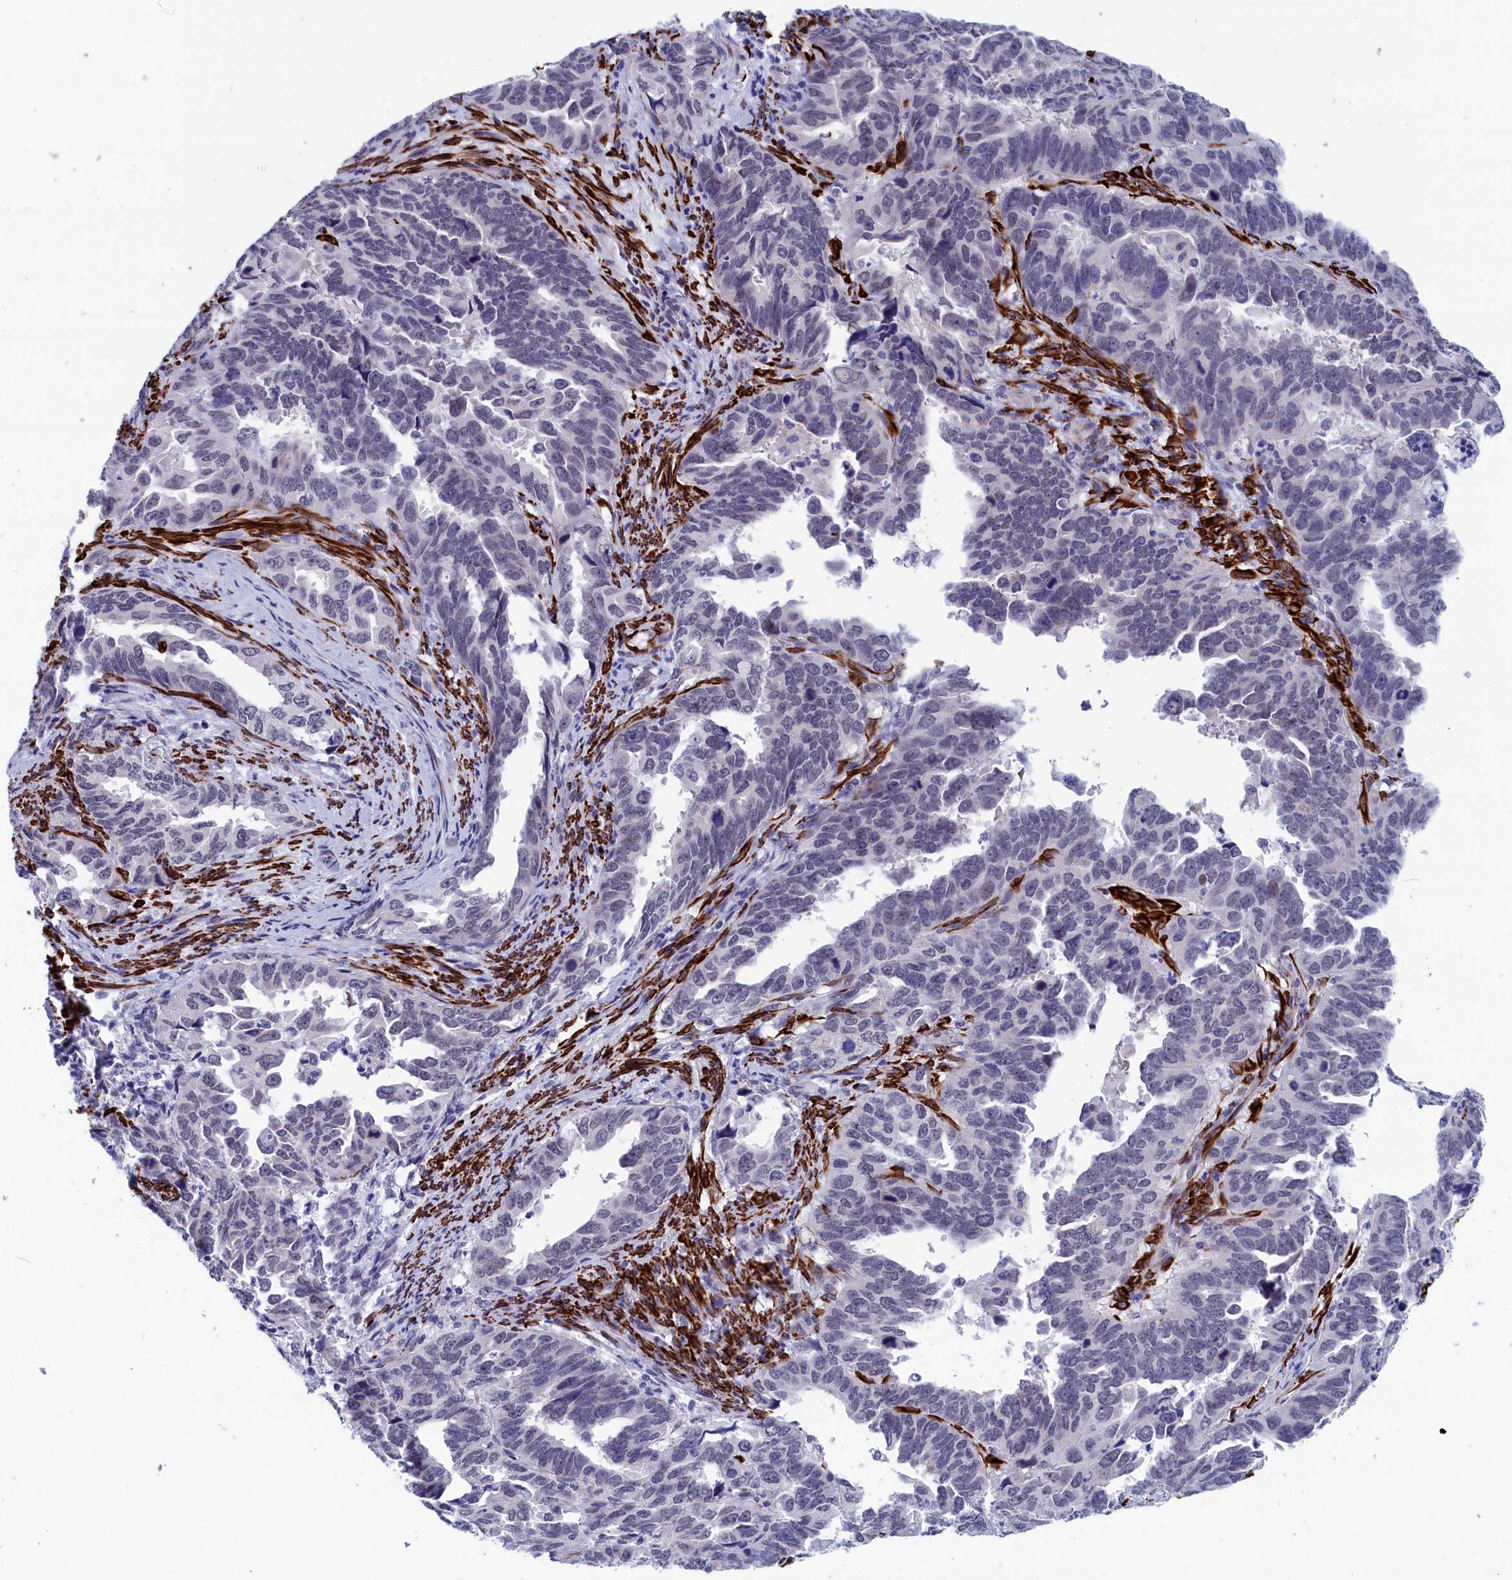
{"staining": {"intensity": "negative", "quantity": "none", "location": "none"}, "tissue": "endometrial cancer", "cell_type": "Tumor cells", "image_type": "cancer", "snomed": [{"axis": "morphology", "description": "Adenocarcinoma, NOS"}, {"axis": "topography", "description": "Endometrium"}], "caption": "Tumor cells are negative for brown protein staining in adenocarcinoma (endometrial).", "gene": "WDR83", "patient": {"sex": "female", "age": 65}}